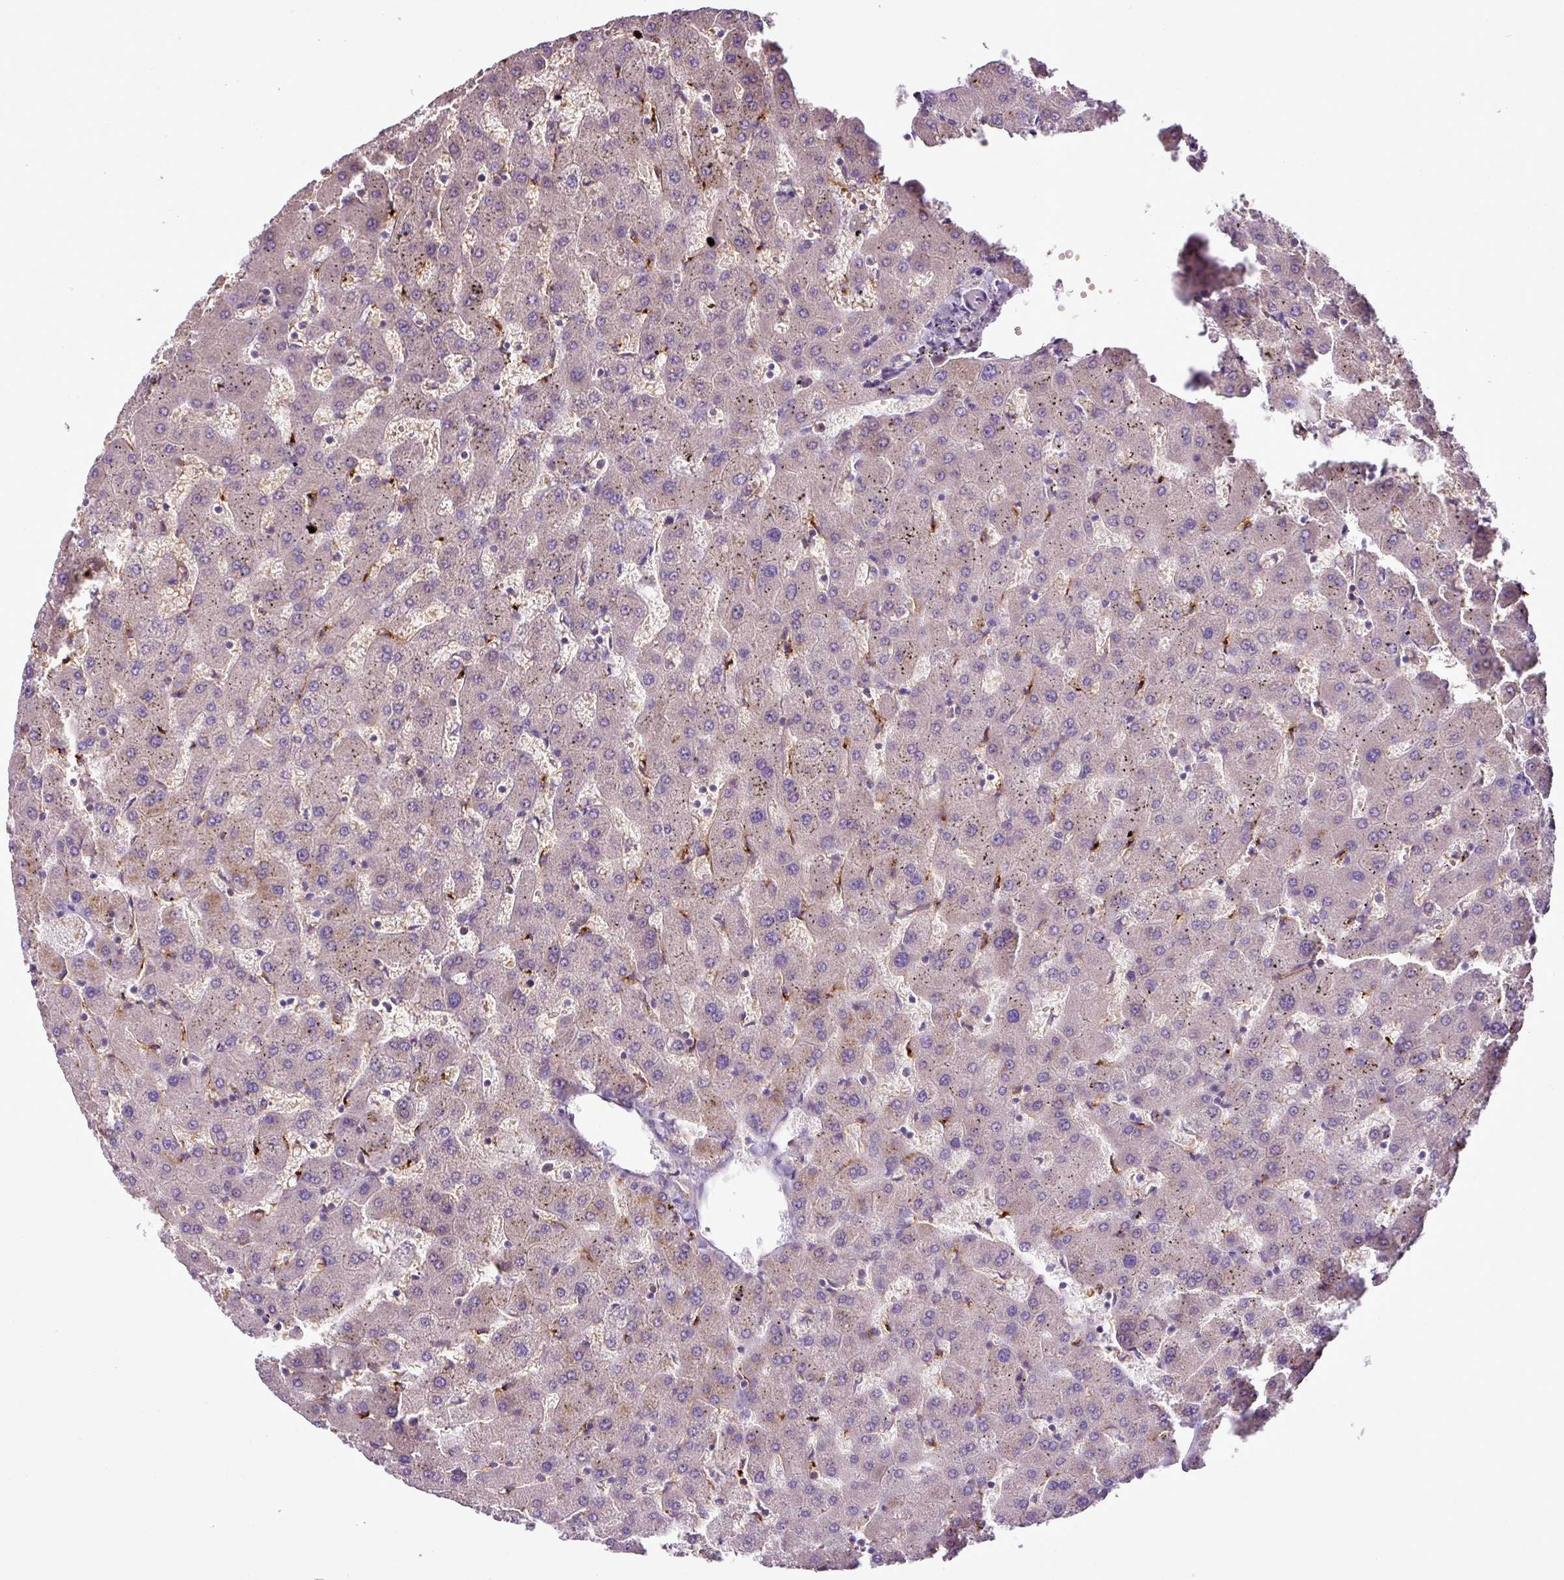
{"staining": {"intensity": "negative", "quantity": "none", "location": "none"}, "tissue": "liver", "cell_type": "Cholangiocytes", "image_type": "normal", "snomed": [{"axis": "morphology", "description": "Normal tissue, NOS"}, {"axis": "topography", "description": "Liver"}], "caption": "A micrograph of liver stained for a protein demonstrates no brown staining in cholangiocytes.", "gene": "ZNF513", "patient": {"sex": "female", "age": 63}}